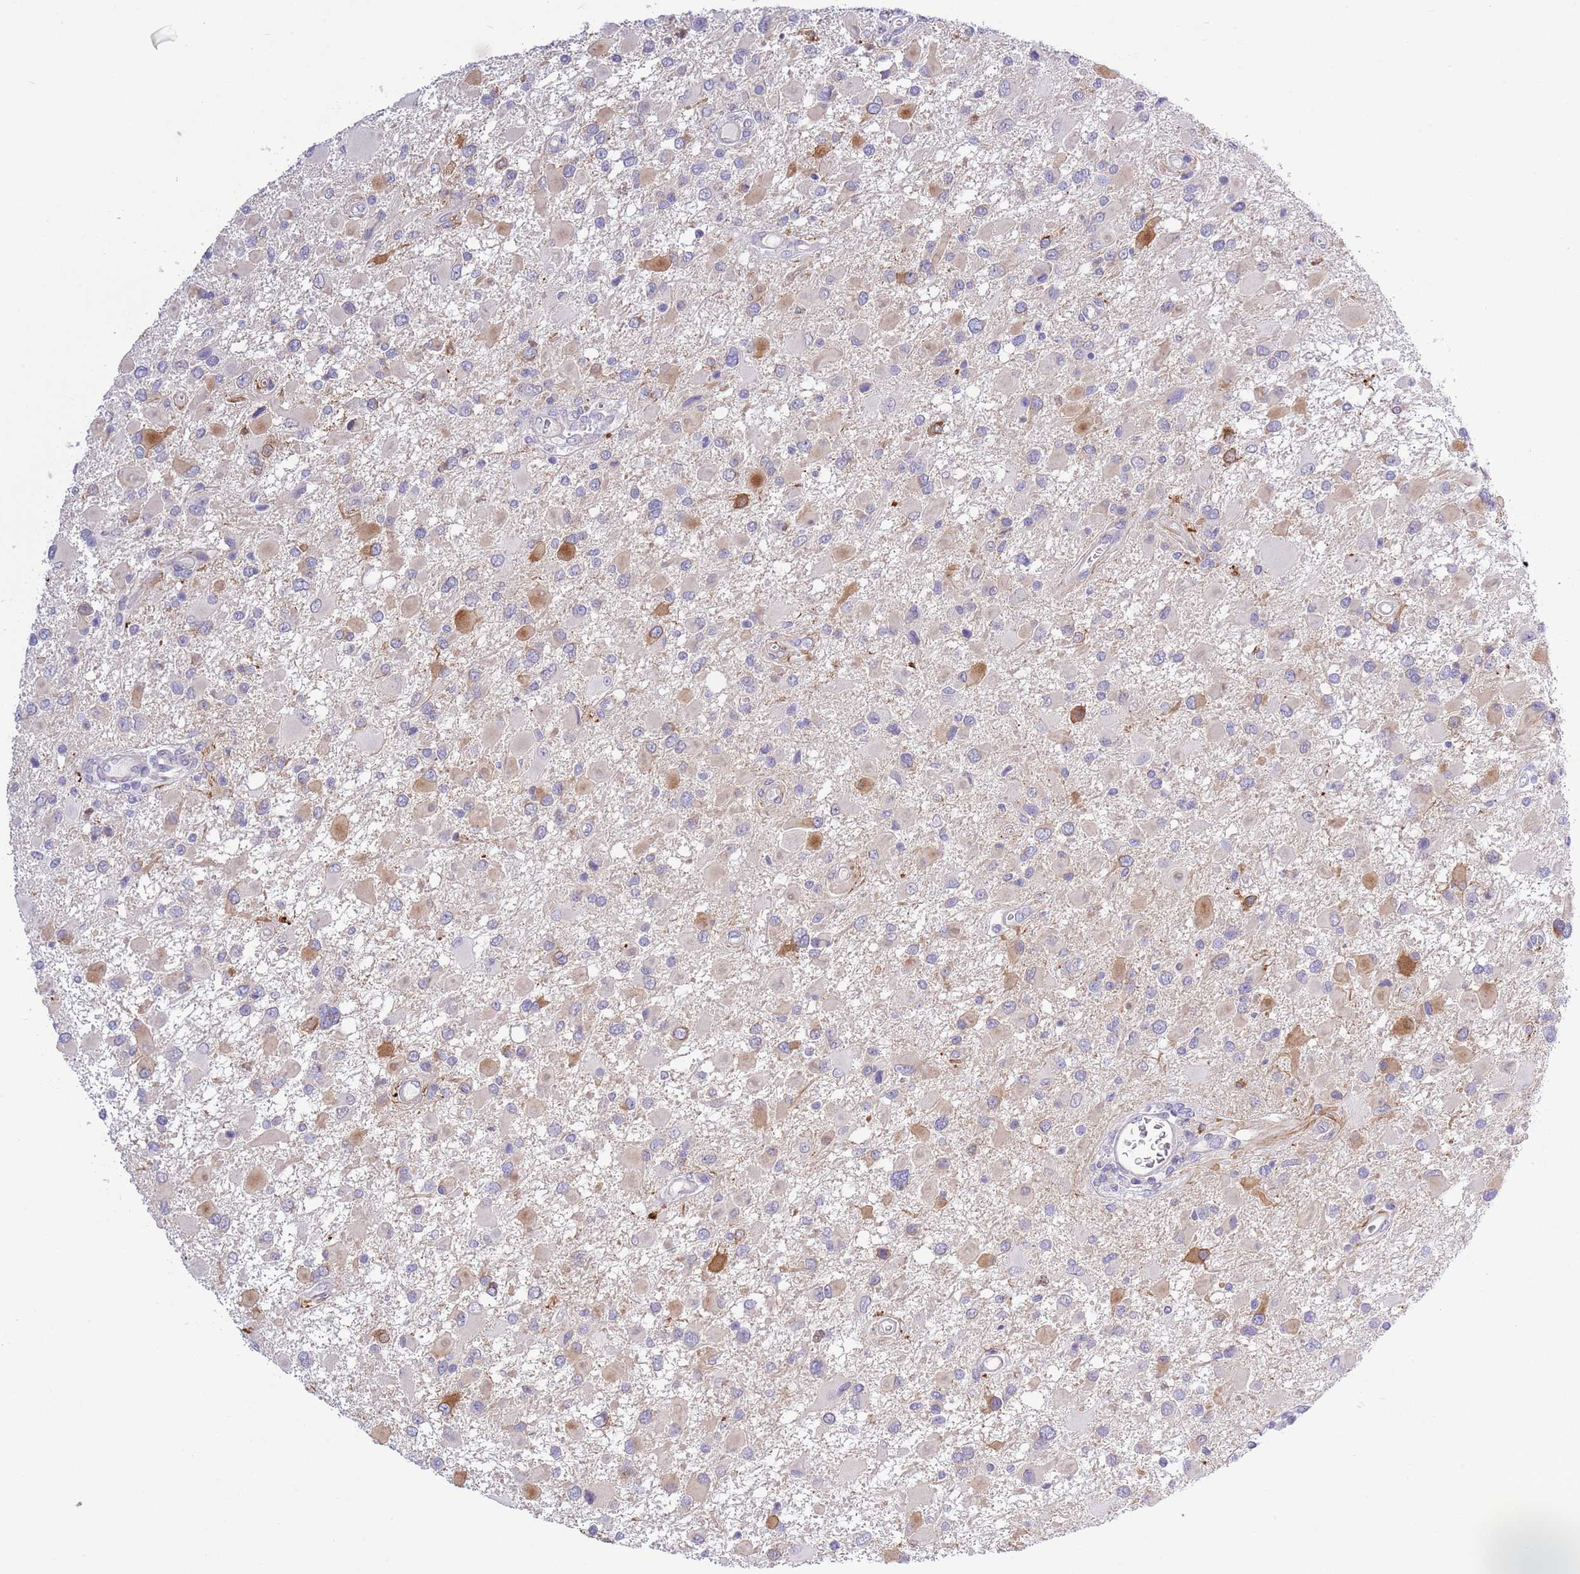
{"staining": {"intensity": "moderate", "quantity": "<25%", "location": "cytoplasmic/membranous"}, "tissue": "glioma", "cell_type": "Tumor cells", "image_type": "cancer", "snomed": [{"axis": "morphology", "description": "Glioma, malignant, High grade"}, {"axis": "topography", "description": "Brain"}], "caption": "Immunohistochemical staining of human glioma displays low levels of moderate cytoplasmic/membranous positivity in about <25% of tumor cells.", "gene": "NET1", "patient": {"sex": "male", "age": 53}}